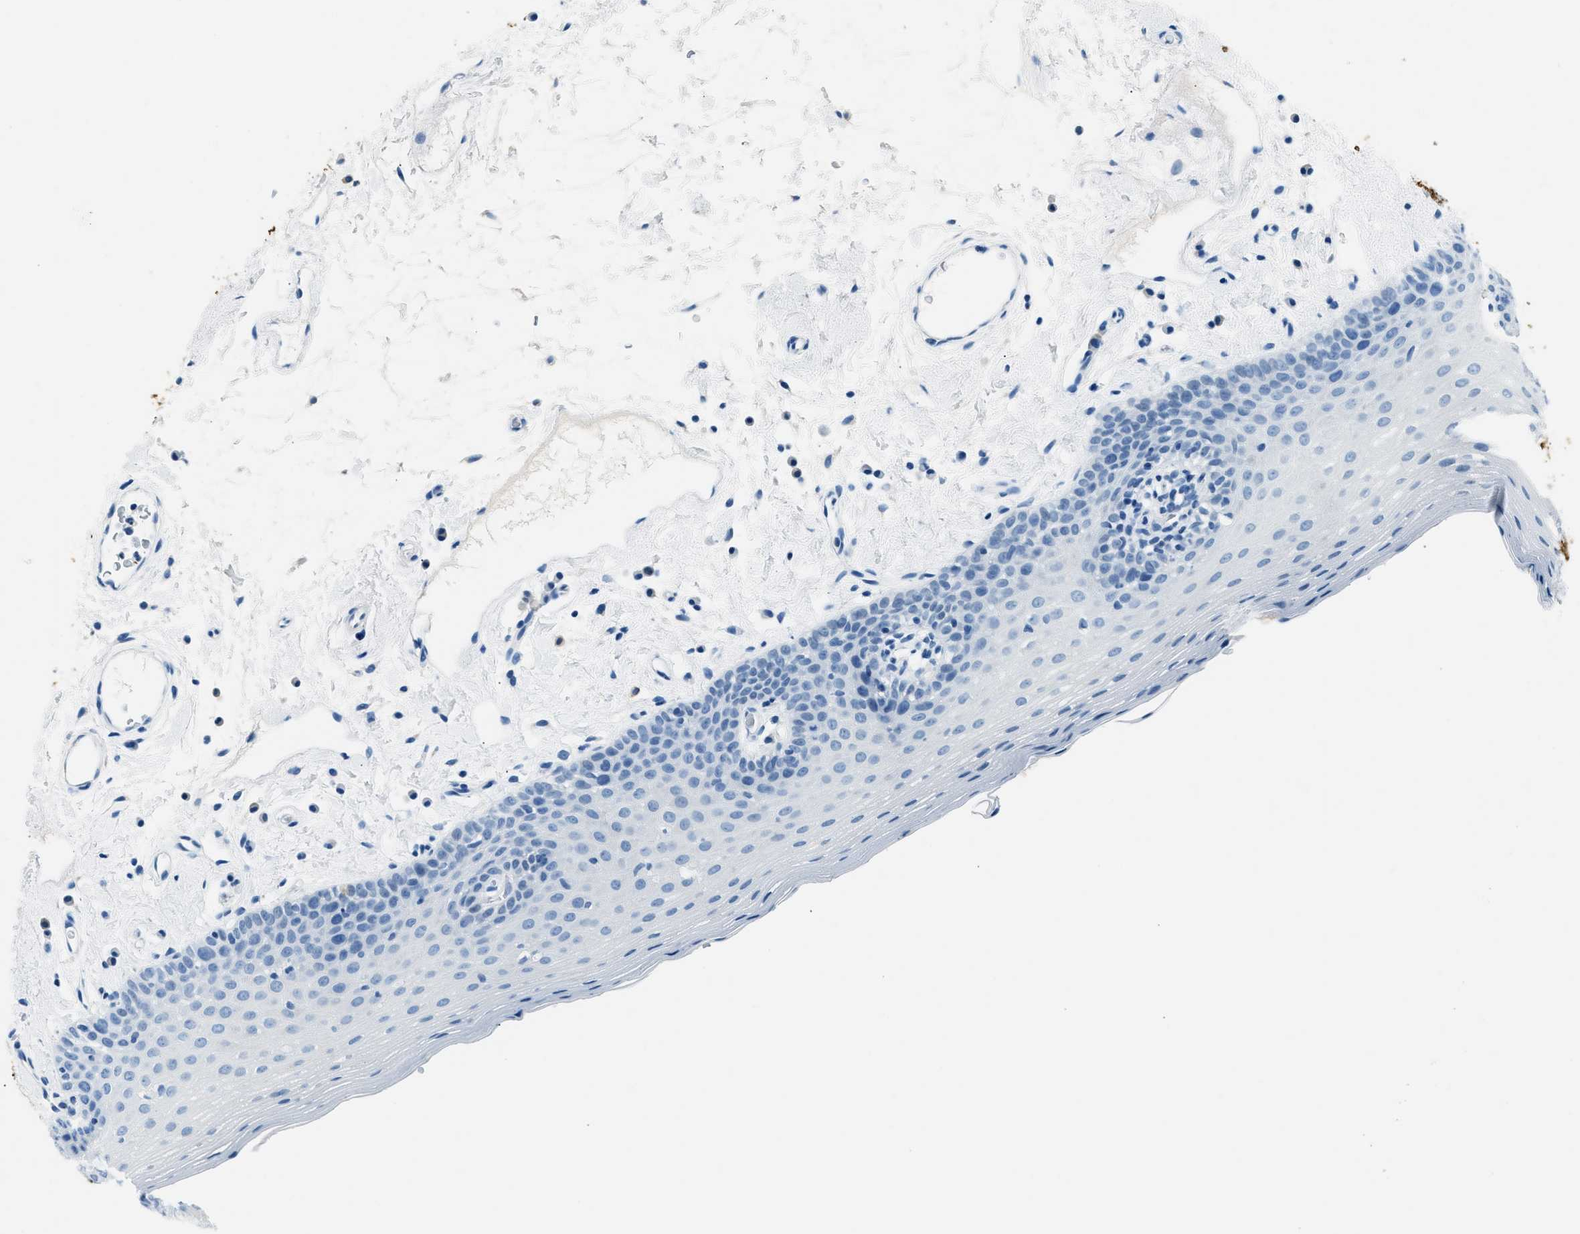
{"staining": {"intensity": "negative", "quantity": "none", "location": "none"}, "tissue": "oral mucosa", "cell_type": "Squamous epithelial cells", "image_type": "normal", "snomed": [{"axis": "morphology", "description": "Normal tissue, NOS"}, {"axis": "topography", "description": "Oral tissue"}], "caption": "This is an immunohistochemistry (IHC) image of benign oral mucosa. There is no expression in squamous epithelial cells.", "gene": "CLDN18", "patient": {"sex": "male", "age": 66}}